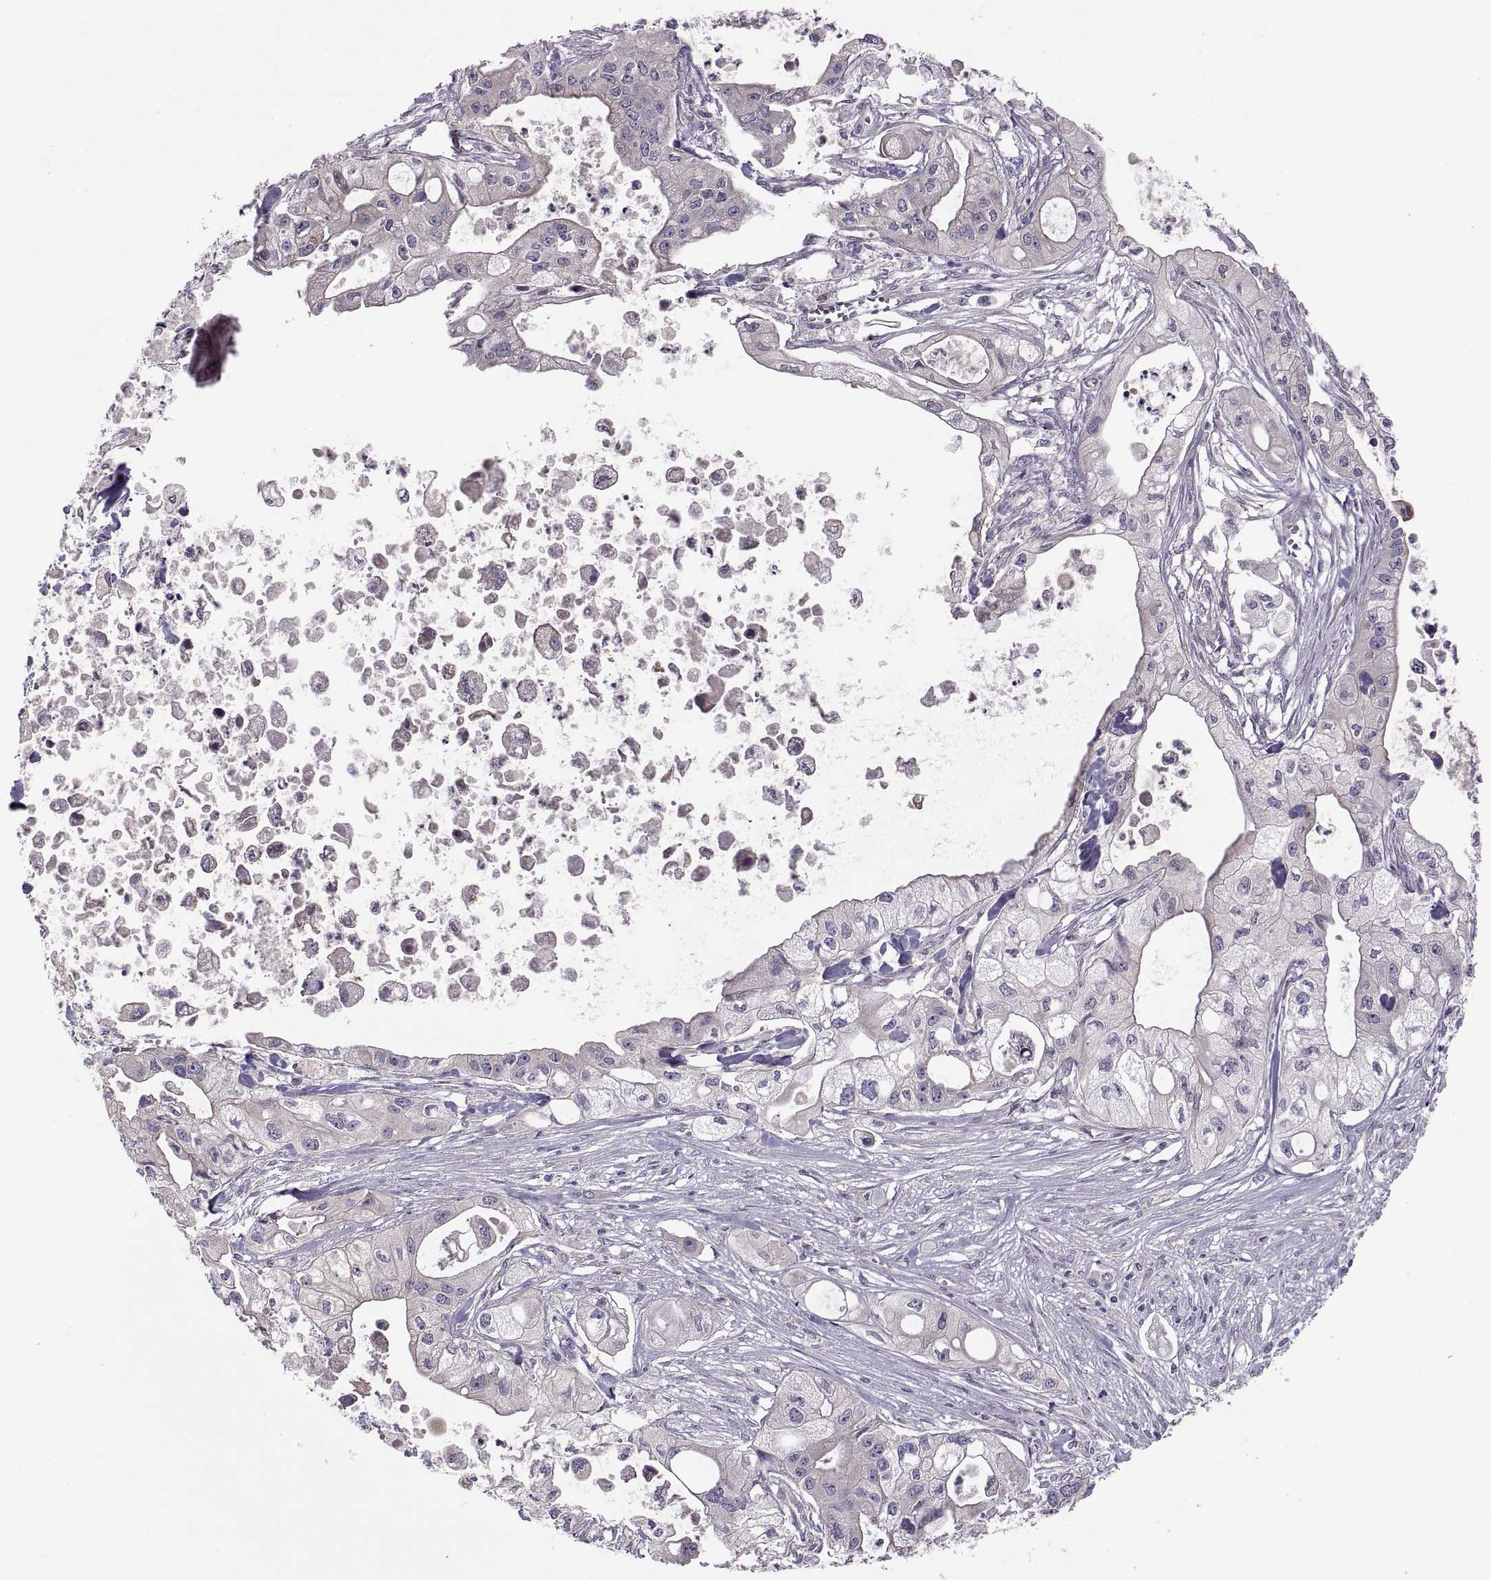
{"staining": {"intensity": "weak", "quantity": "25%-75%", "location": "cytoplasmic/membranous"}, "tissue": "pancreatic cancer", "cell_type": "Tumor cells", "image_type": "cancer", "snomed": [{"axis": "morphology", "description": "Adenocarcinoma, NOS"}, {"axis": "topography", "description": "Pancreas"}], "caption": "Weak cytoplasmic/membranous expression for a protein is seen in approximately 25%-75% of tumor cells of adenocarcinoma (pancreatic) using immunohistochemistry.", "gene": "ACSBG2", "patient": {"sex": "male", "age": 70}}